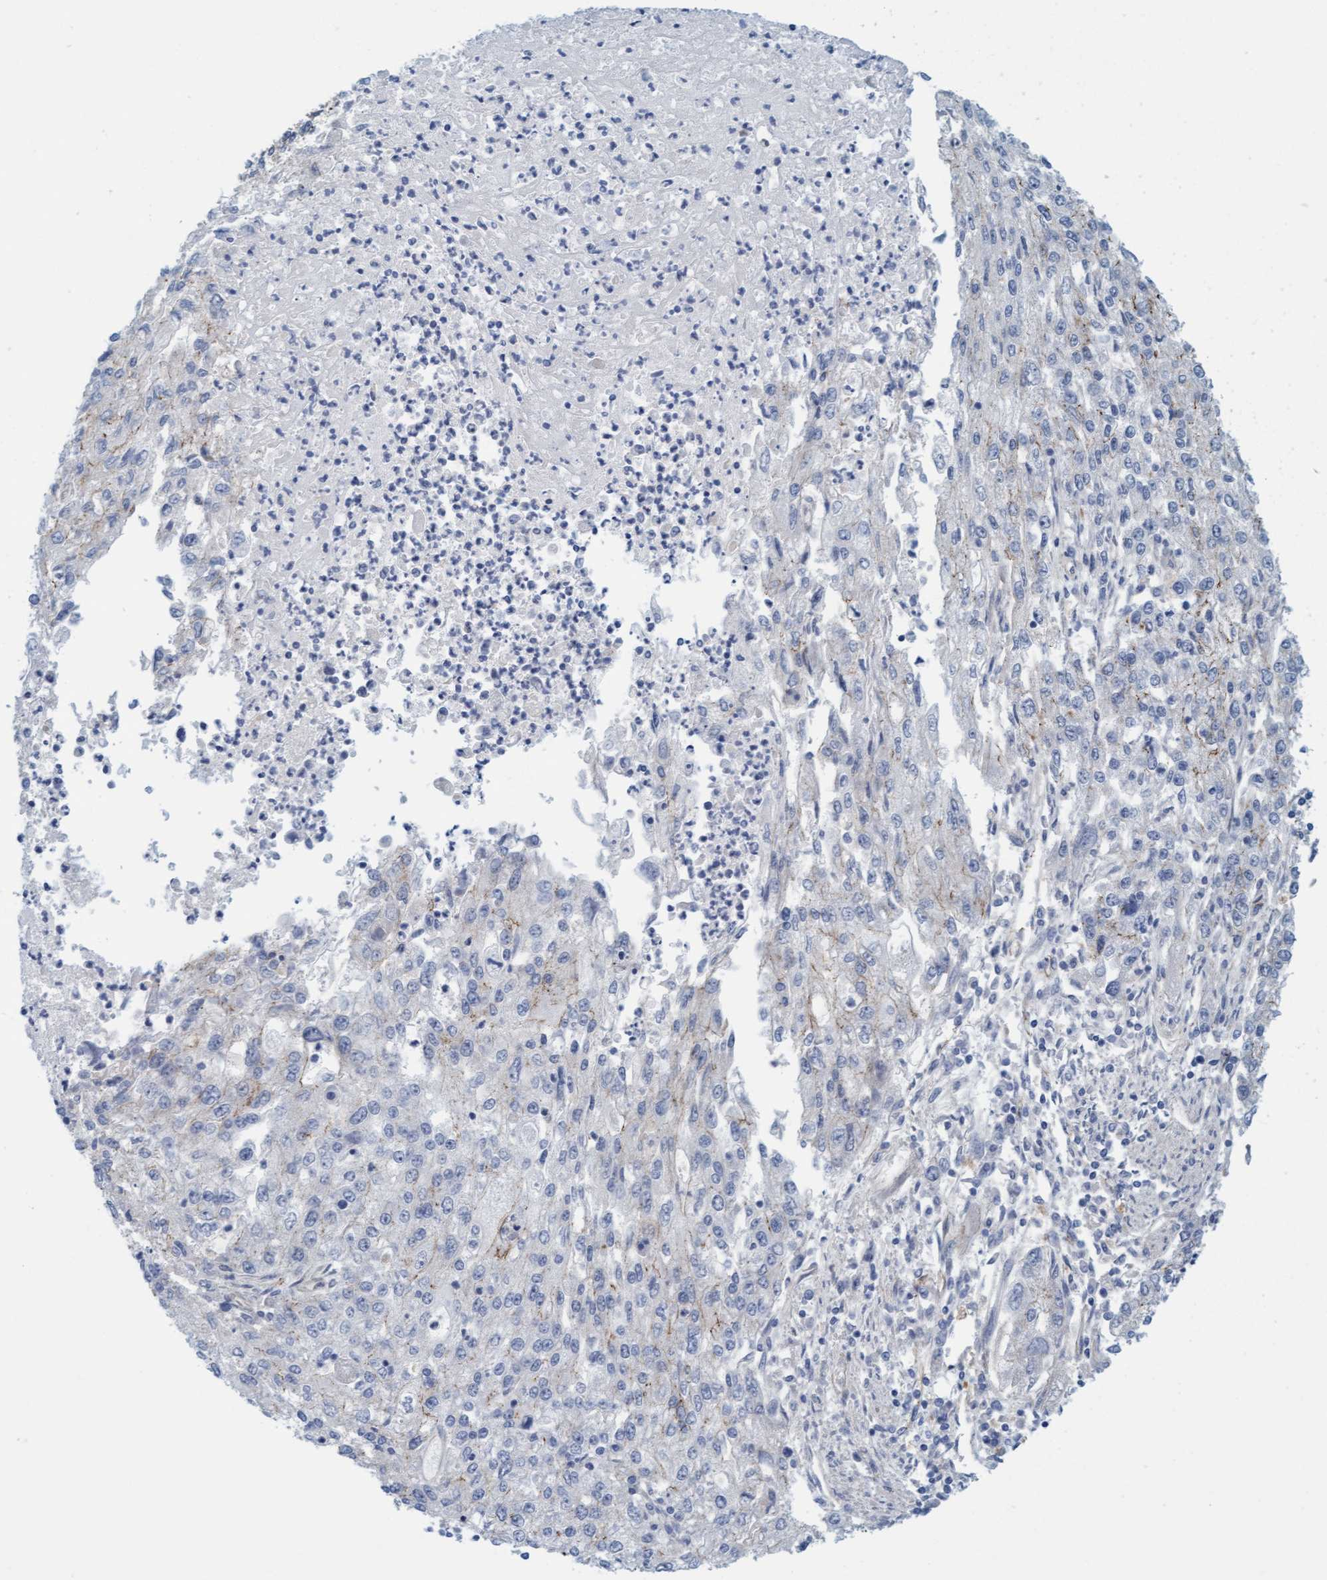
{"staining": {"intensity": "negative", "quantity": "none", "location": "none"}, "tissue": "endometrial cancer", "cell_type": "Tumor cells", "image_type": "cancer", "snomed": [{"axis": "morphology", "description": "Adenocarcinoma, NOS"}, {"axis": "topography", "description": "Endometrium"}], "caption": "Tumor cells are negative for brown protein staining in endometrial adenocarcinoma.", "gene": "KRBA2", "patient": {"sex": "female", "age": 49}}